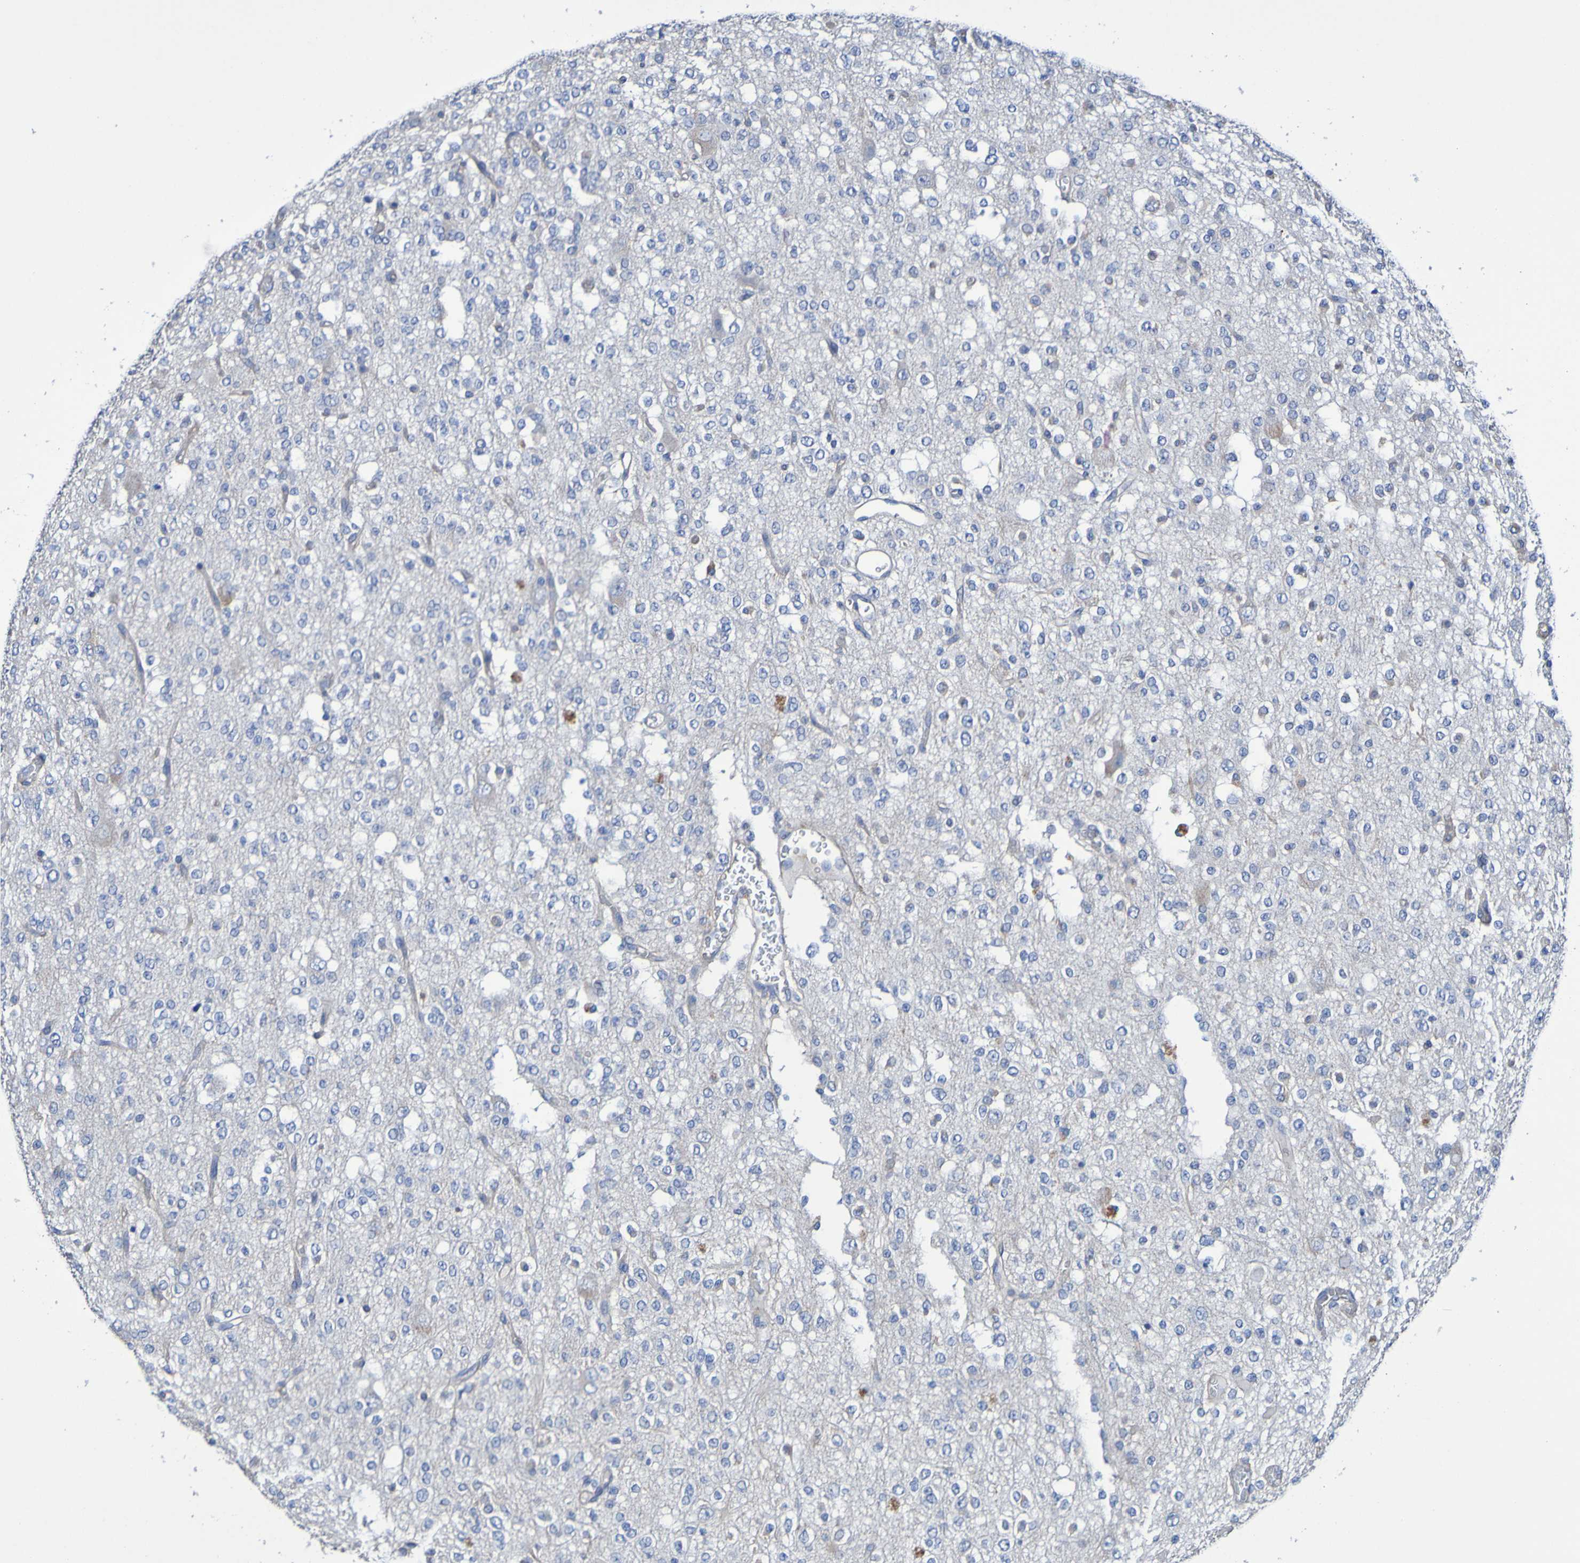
{"staining": {"intensity": "negative", "quantity": "none", "location": "none"}, "tissue": "glioma", "cell_type": "Tumor cells", "image_type": "cancer", "snomed": [{"axis": "morphology", "description": "Glioma, malignant, Low grade"}, {"axis": "topography", "description": "Brain"}], "caption": "The image exhibits no staining of tumor cells in malignant low-grade glioma.", "gene": "SRPRB", "patient": {"sex": "male", "age": 38}}